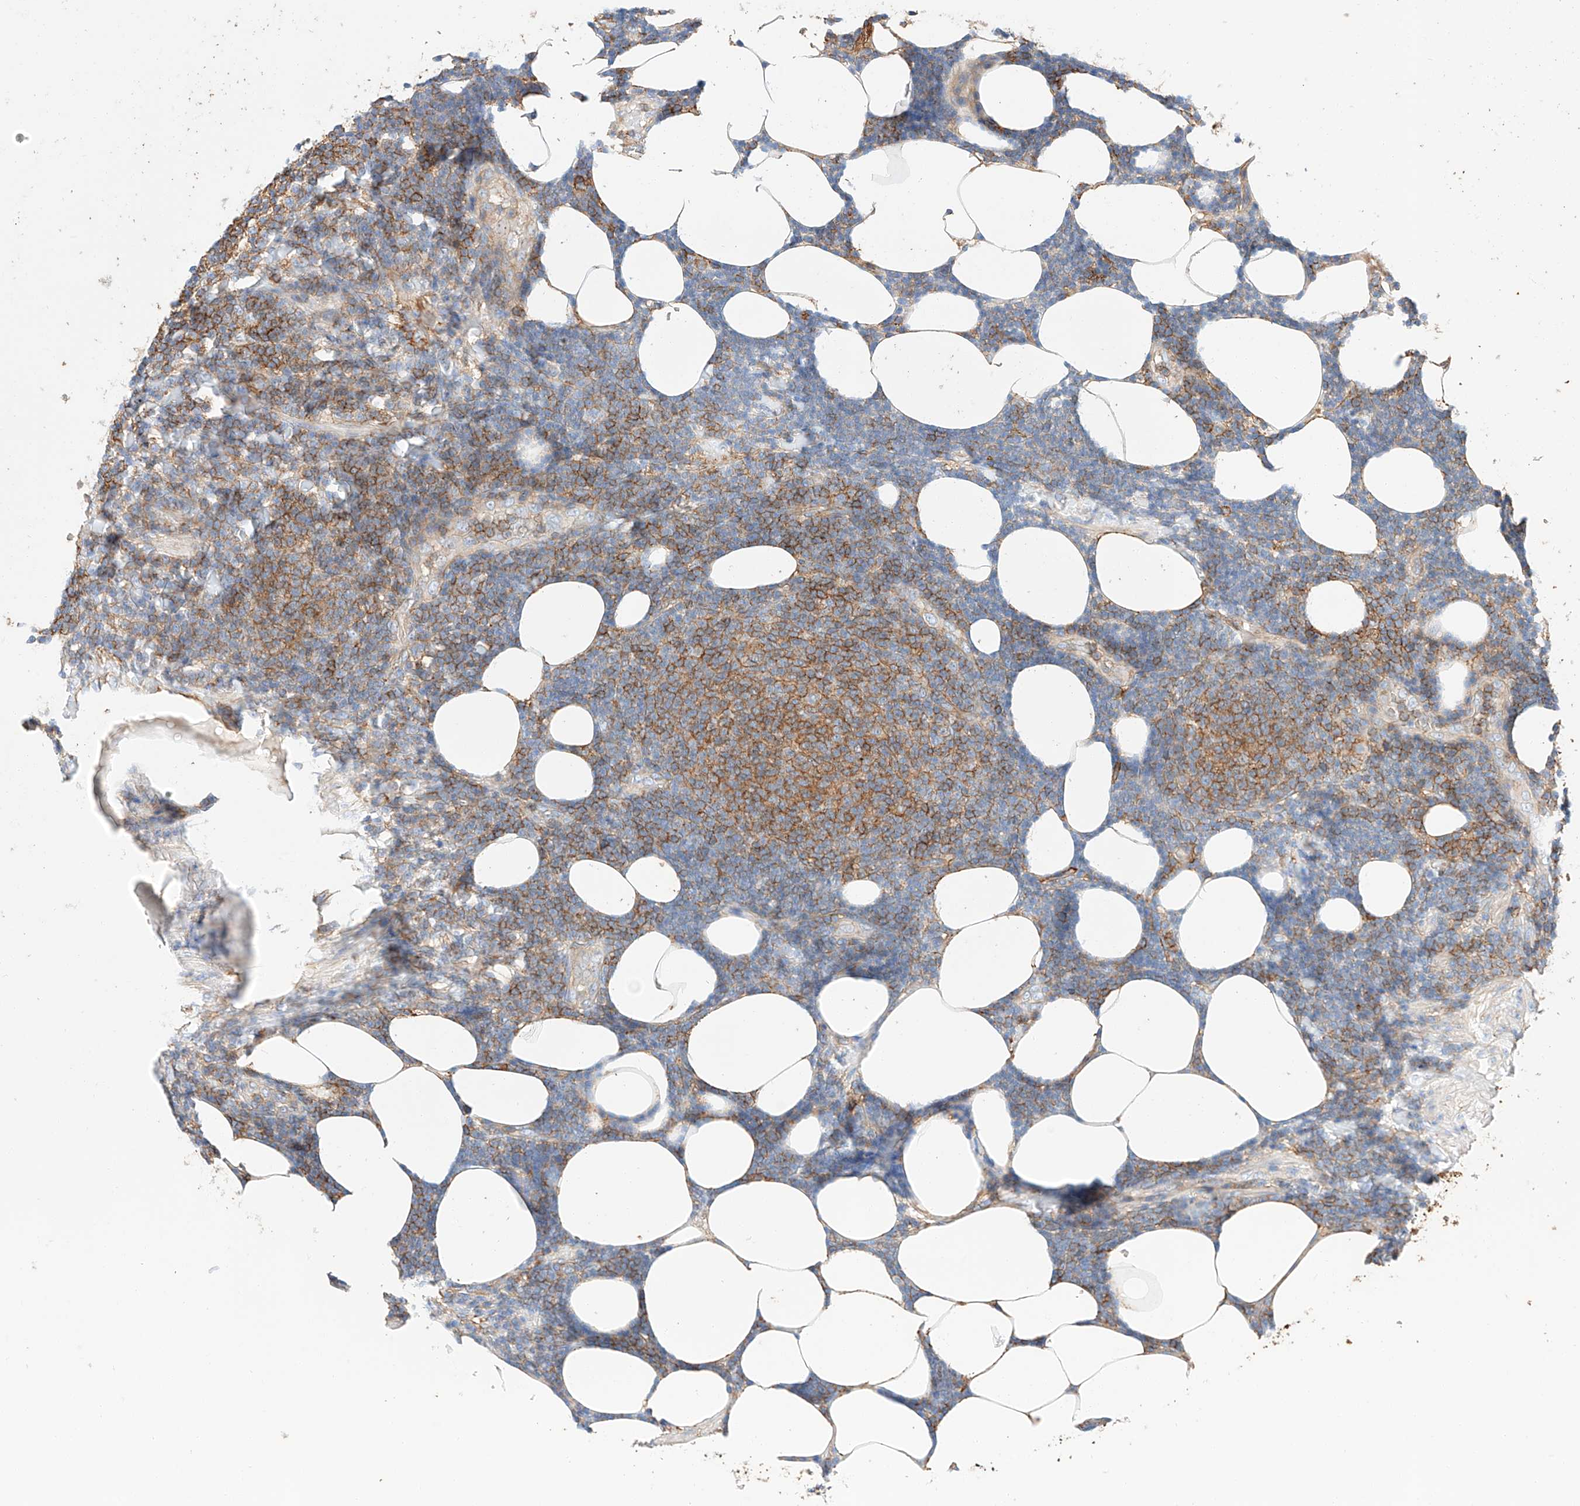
{"staining": {"intensity": "moderate", "quantity": ">75%", "location": "cytoplasmic/membranous"}, "tissue": "lymphoma", "cell_type": "Tumor cells", "image_type": "cancer", "snomed": [{"axis": "morphology", "description": "Malignant lymphoma, non-Hodgkin's type, Low grade"}, {"axis": "topography", "description": "Lymph node"}], "caption": "This micrograph exhibits lymphoma stained with immunohistochemistry (IHC) to label a protein in brown. The cytoplasmic/membranous of tumor cells show moderate positivity for the protein. Nuclei are counter-stained blue.", "gene": "HAUS4", "patient": {"sex": "male", "age": 66}}